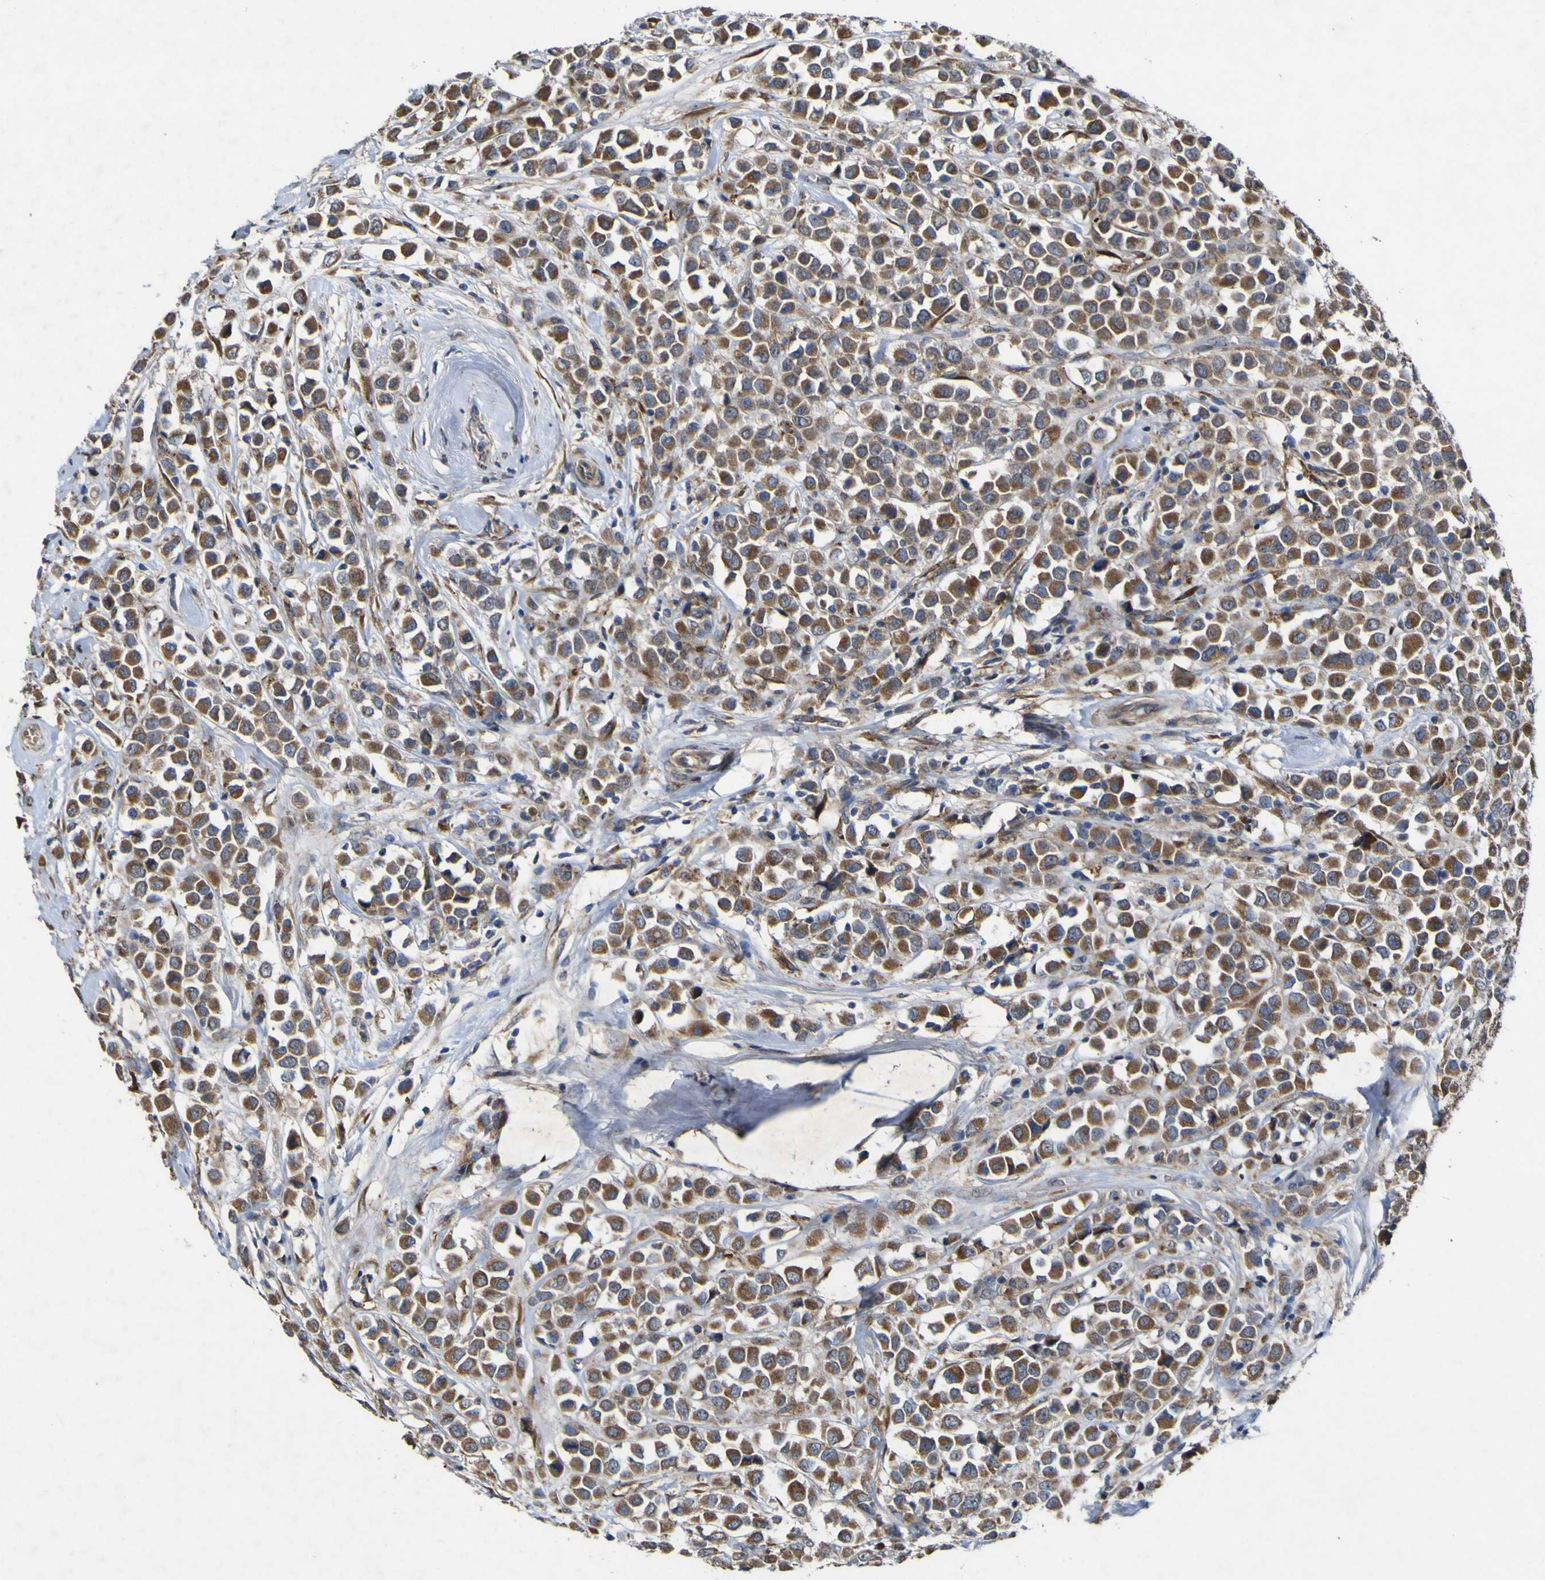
{"staining": {"intensity": "moderate", "quantity": ">75%", "location": "cytoplasmic/membranous"}, "tissue": "breast cancer", "cell_type": "Tumor cells", "image_type": "cancer", "snomed": [{"axis": "morphology", "description": "Duct carcinoma"}, {"axis": "topography", "description": "Breast"}], "caption": "This photomicrograph exhibits breast invasive ductal carcinoma stained with immunohistochemistry (IHC) to label a protein in brown. The cytoplasmic/membranous of tumor cells show moderate positivity for the protein. Nuclei are counter-stained blue.", "gene": "IRAK2", "patient": {"sex": "female", "age": 61}}